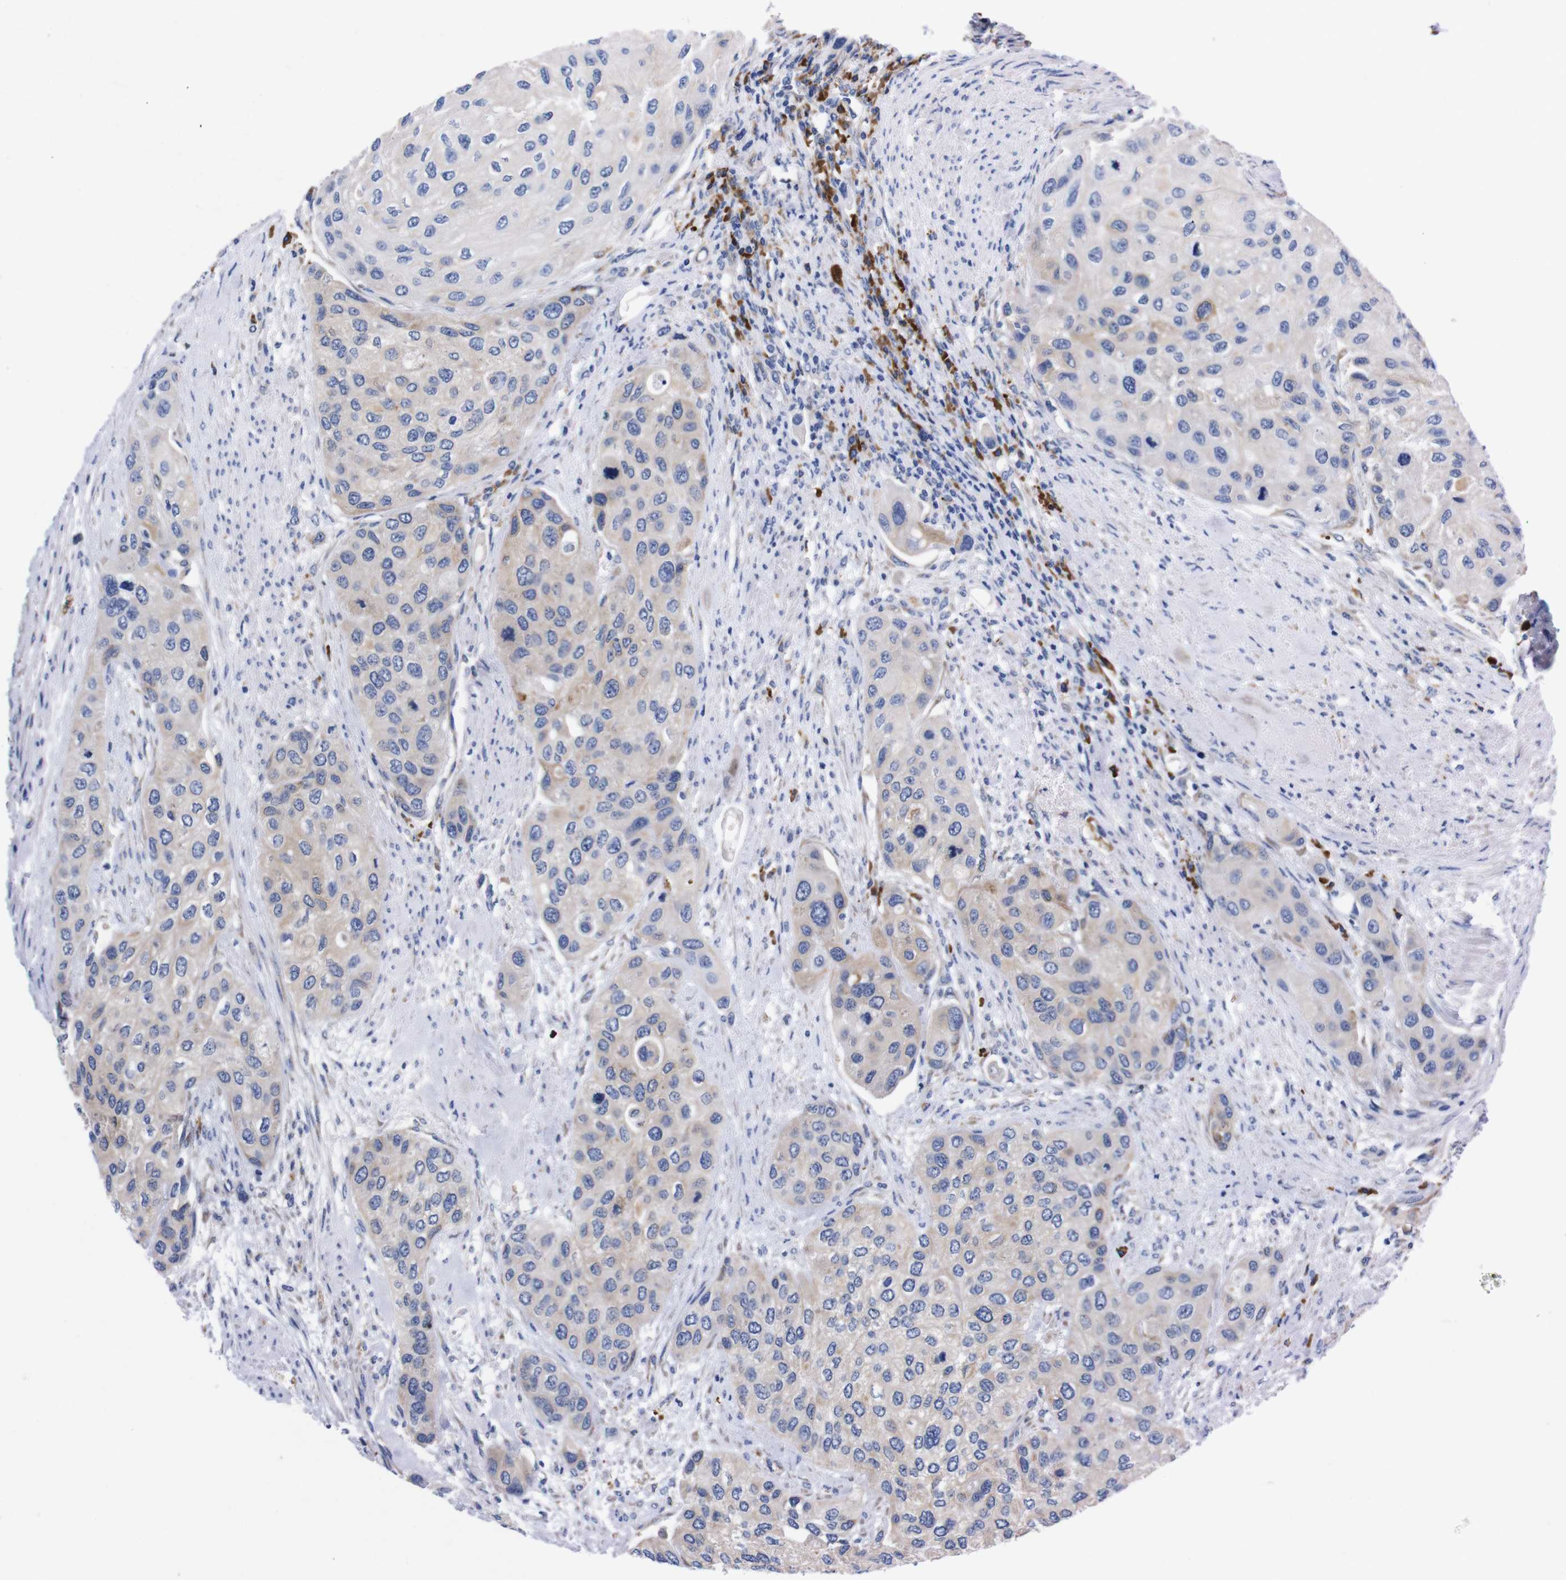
{"staining": {"intensity": "weak", "quantity": "<25%", "location": "cytoplasmic/membranous"}, "tissue": "urothelial cancer", "cell_type": "Tumor cells", "image_type": "cancer", "snomed": [{"axis": "morphology", "description": "Urothelial carcinoma, High grade"}, {"axis": "topography", "description": "Urinary bladder"}], "caption": "The histopathology image displays no significant staining in tumor cells of urothelial cancer.", "gene": "NEBL", "patient": {"sex": "female", "age": 56}}